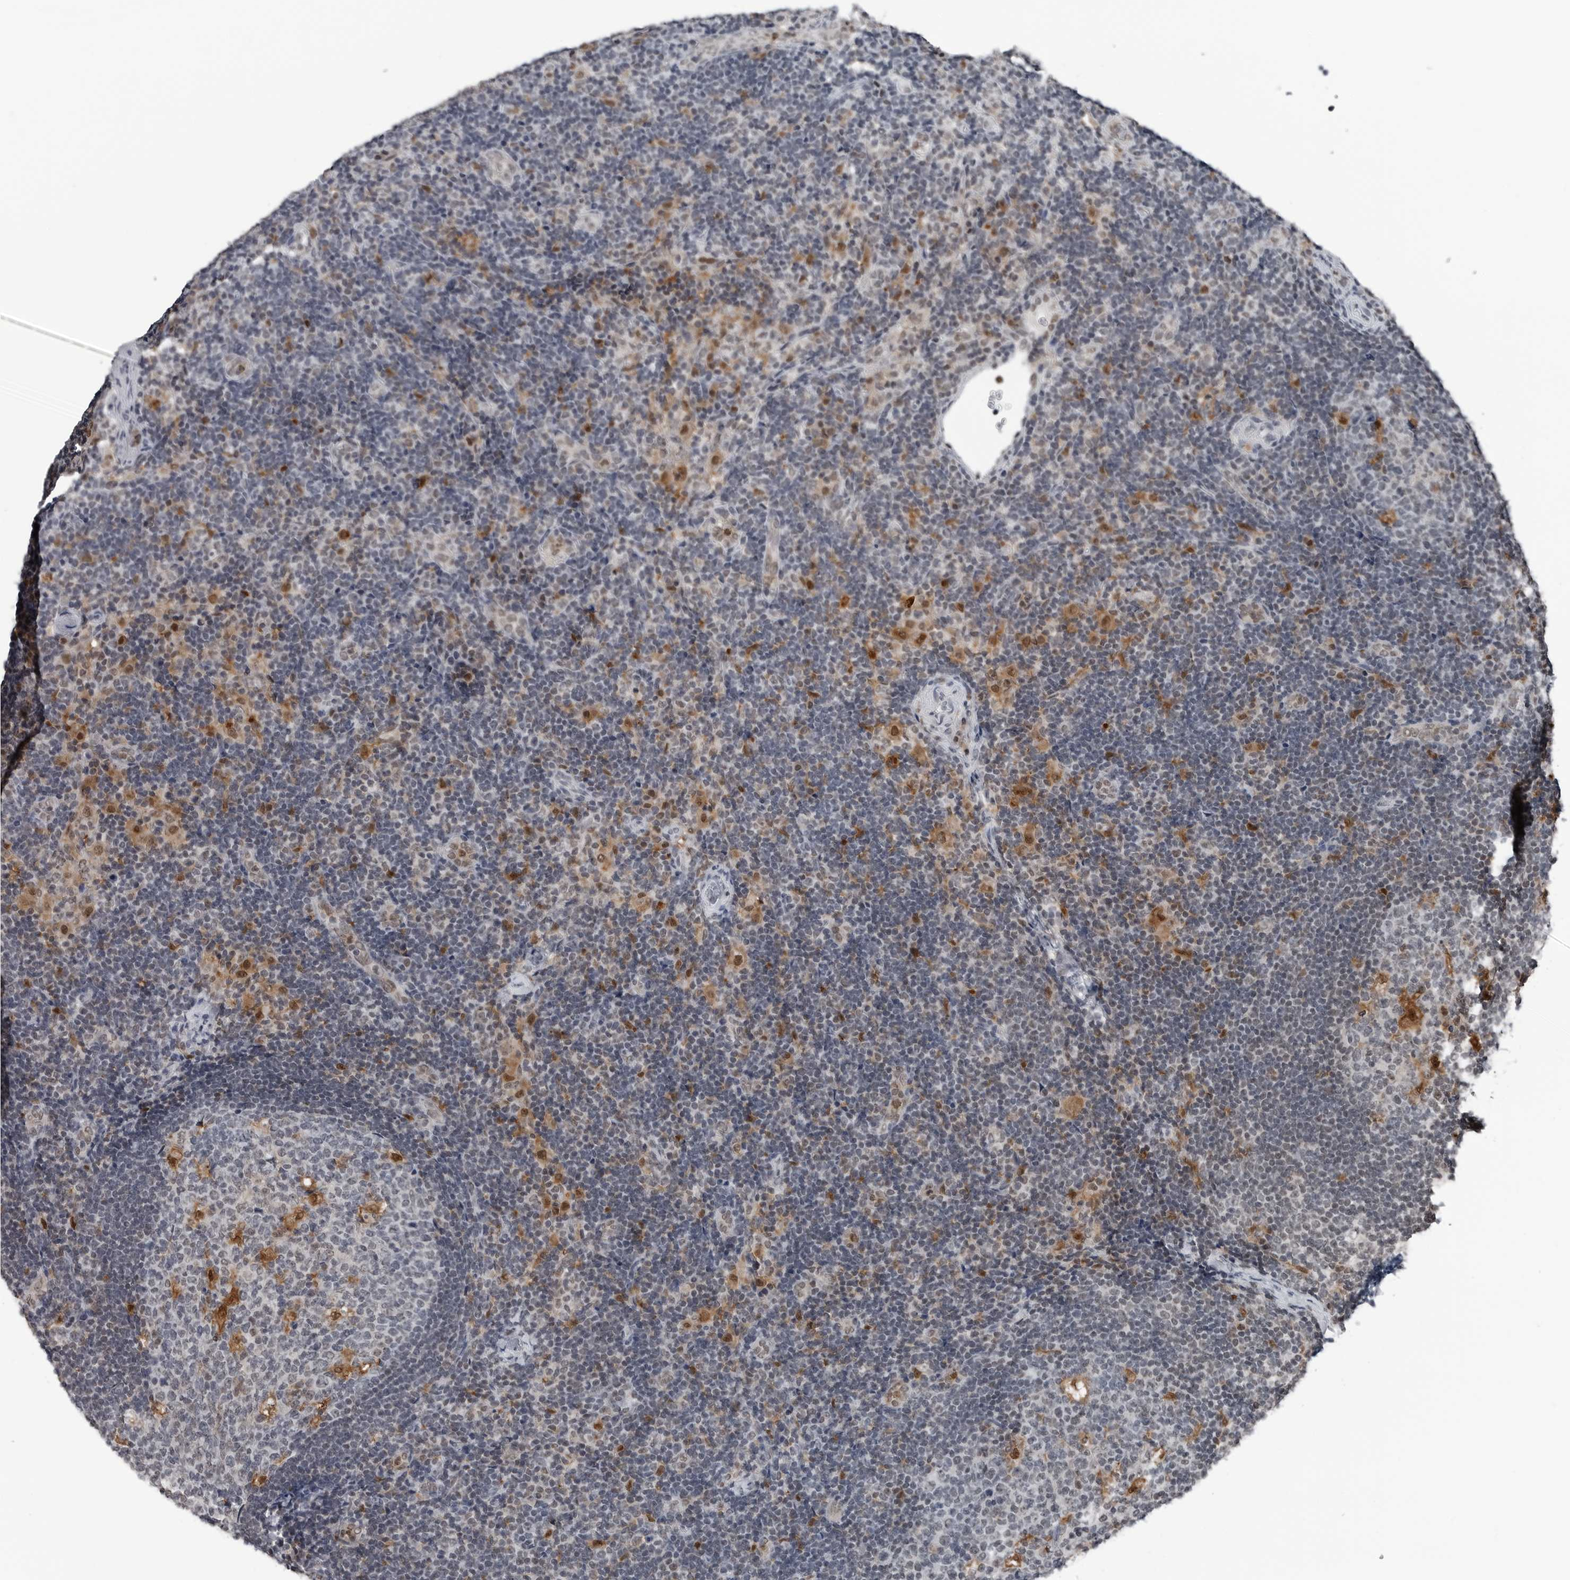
{"staining": {"intensity": "moderate", "quantity": "<25%", "location": "cytoplasmic/membranous,nuclear"}, "tissue": "lymph node", "cell_type": "Germinal center cells", "image_type": "normal", "snomed": [{"axis": "morphology", "description": "Normal tissue, NOS"}, {"axis": "topography", "description": "Lymph node"}], "caption": "Unremarkable lymph node was stained to show a protein in brown. There is low levels of moderate cytoplasmic/membranous,nuclear staining in approximately <25% of germinal center cells. (brown staining indicates protein expression, while blue staining denotes nuclei).", "gene": "AKR1A1", "patient": {"sex": "female", "age": 22}}